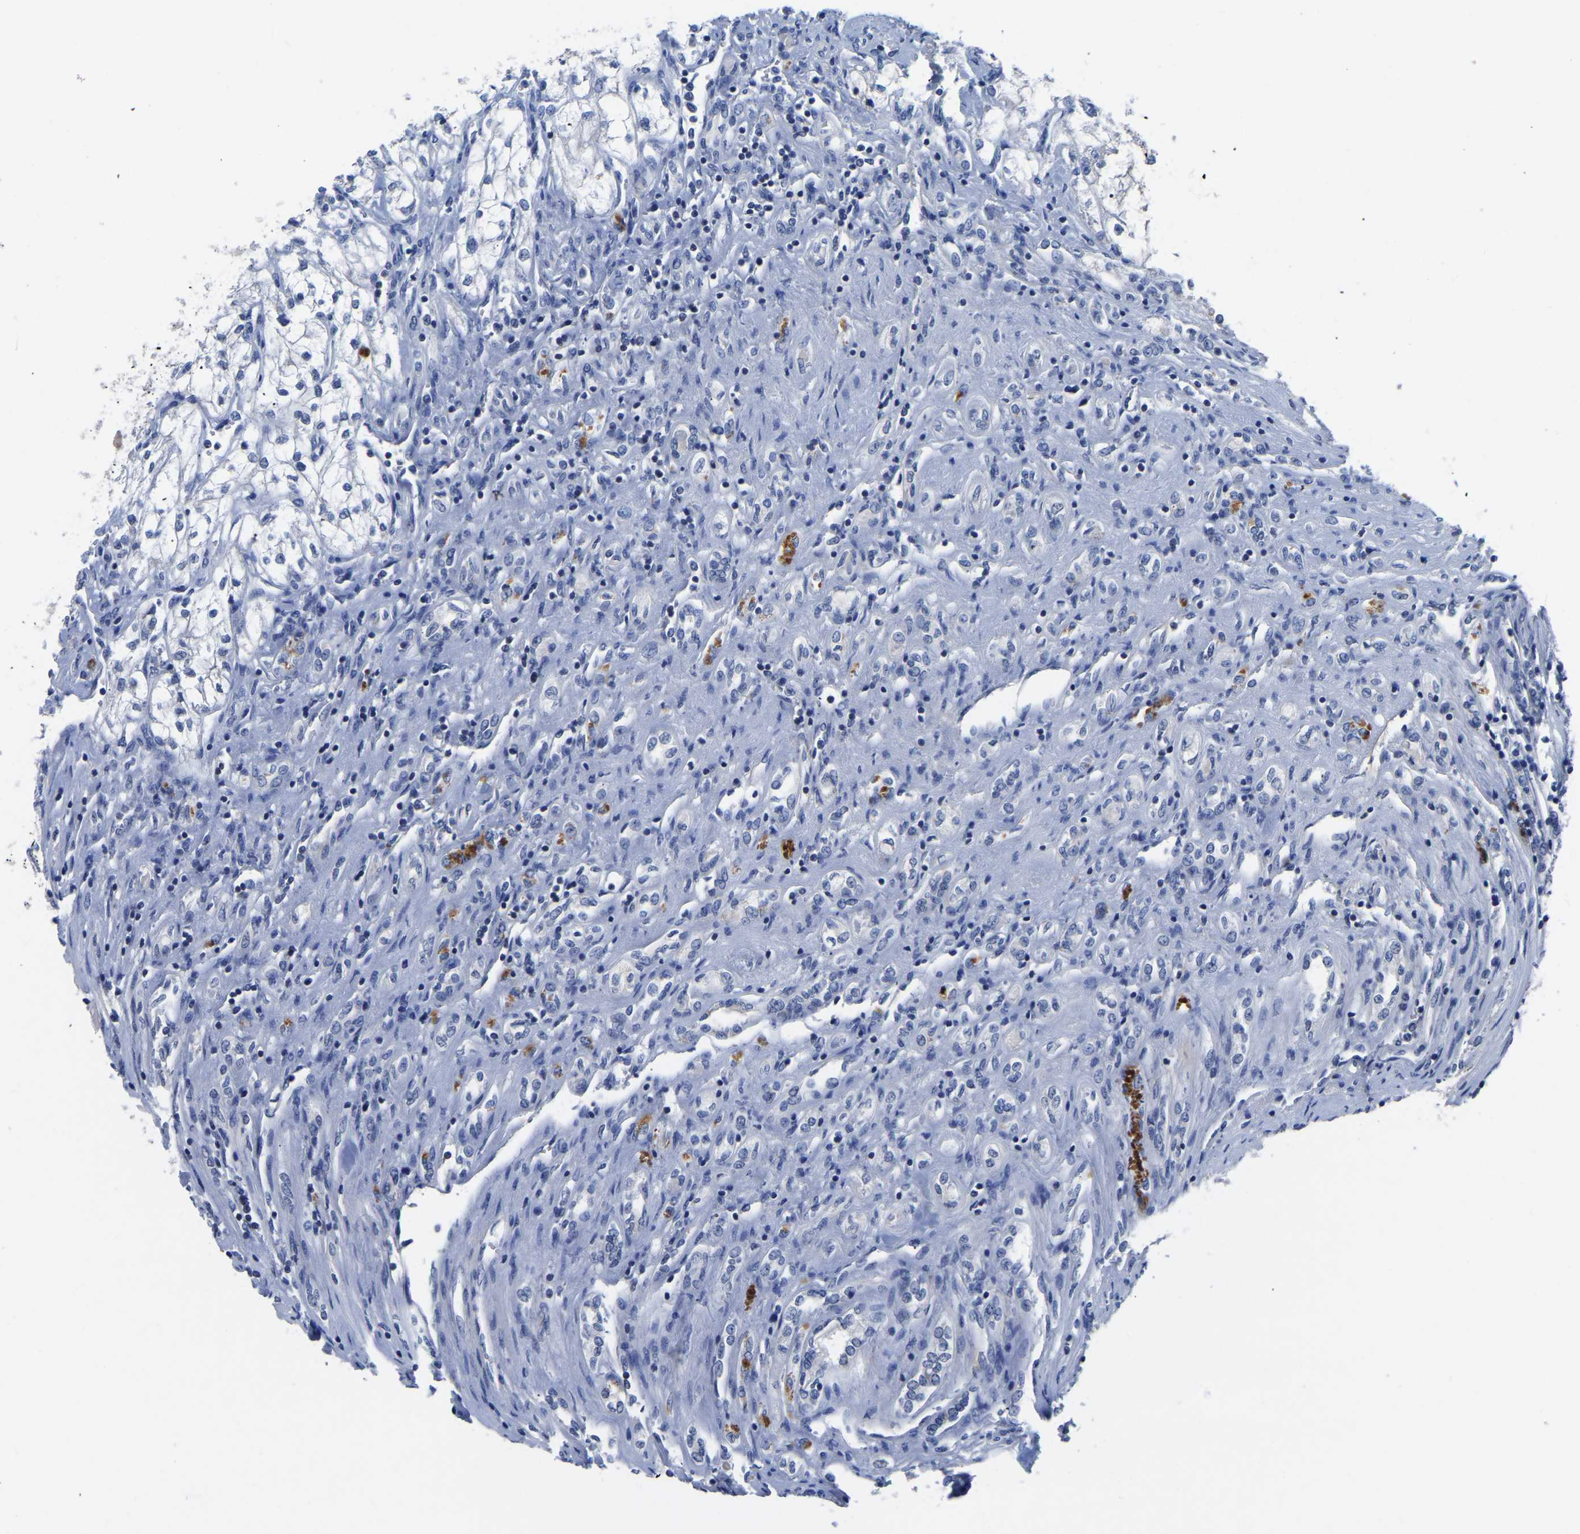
{"staining": {"intensity": "negative", "quantity": "none", "location": "none"}, "tissue": "renal cancer", "cell_type": "Tumor cells", "image_type": "cancer", "snomed": [{"axis": "morphology", "description": "Adenocarcinoma, NOS"}, {"axis": "topography", "description": "Kidney"}], "caption": "Tumor cells are negative for brown protein staining in renal cancer.", "gene": "FGD5", "patient": {"sex": "female", "age": 70}}